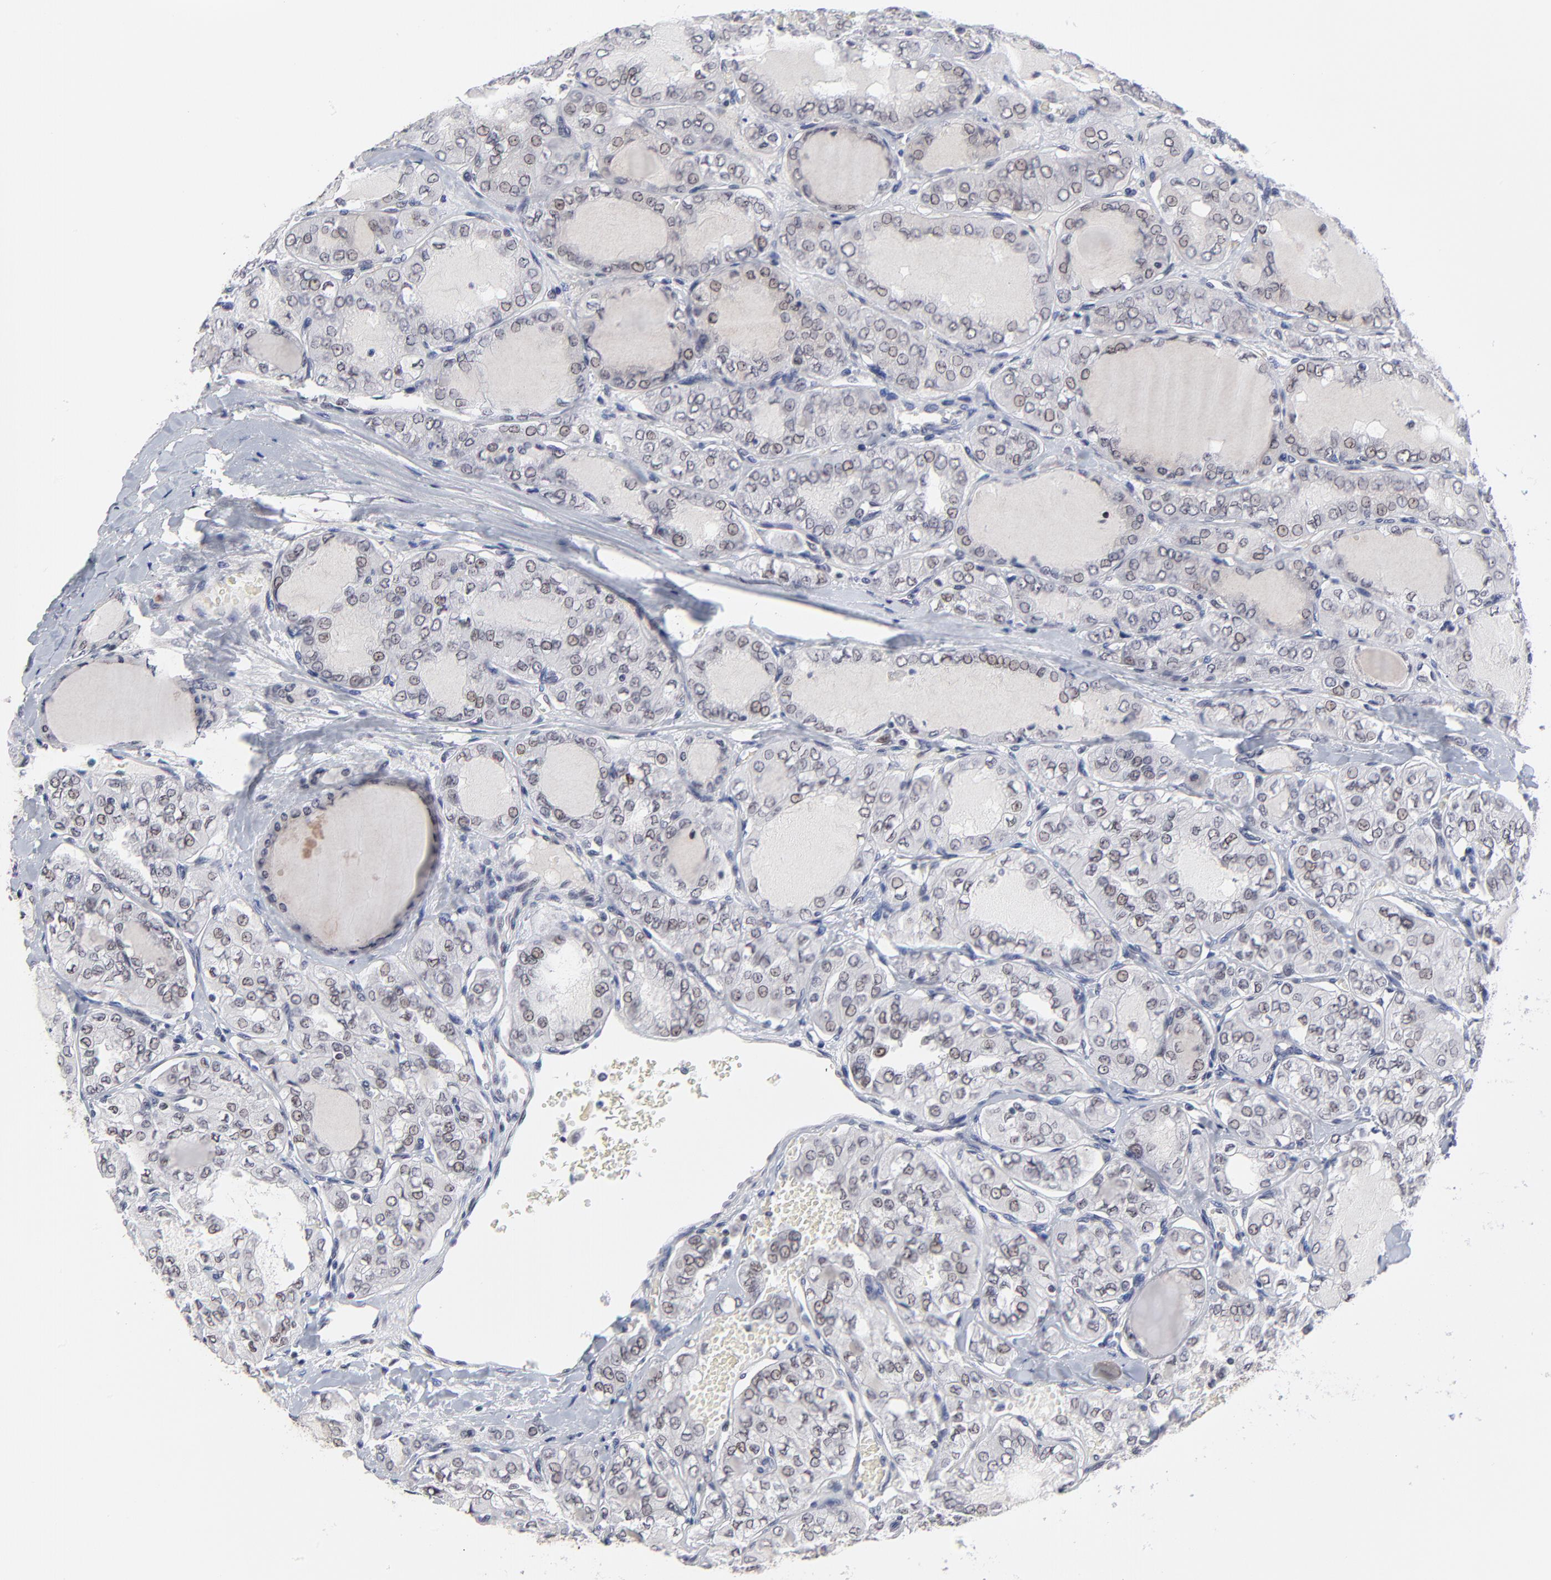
{"staining": {"intensity": "weak", "quantity": "<25%", "location": "nuclear"}, "tissue": "thyroid cancer", "cell_type": "Tumor cells", "image_type": "cancer", "snomed": [{"axis": "morphology", "description": "Papillary adenocarcinoma, NOS"}, {"axis": "topography", "description": "Thyroid gland"}], "caption": "A photomicrograph of human thyroid cancer is negative for staining in tumor cells. Brightfield microscopy of immunohistochemistry stained with DAB (brown) and hematoxylin (blue), captured at high magnification.", "gene": "OGFOD1", "patient": {"sex": "male", "age": 20}}